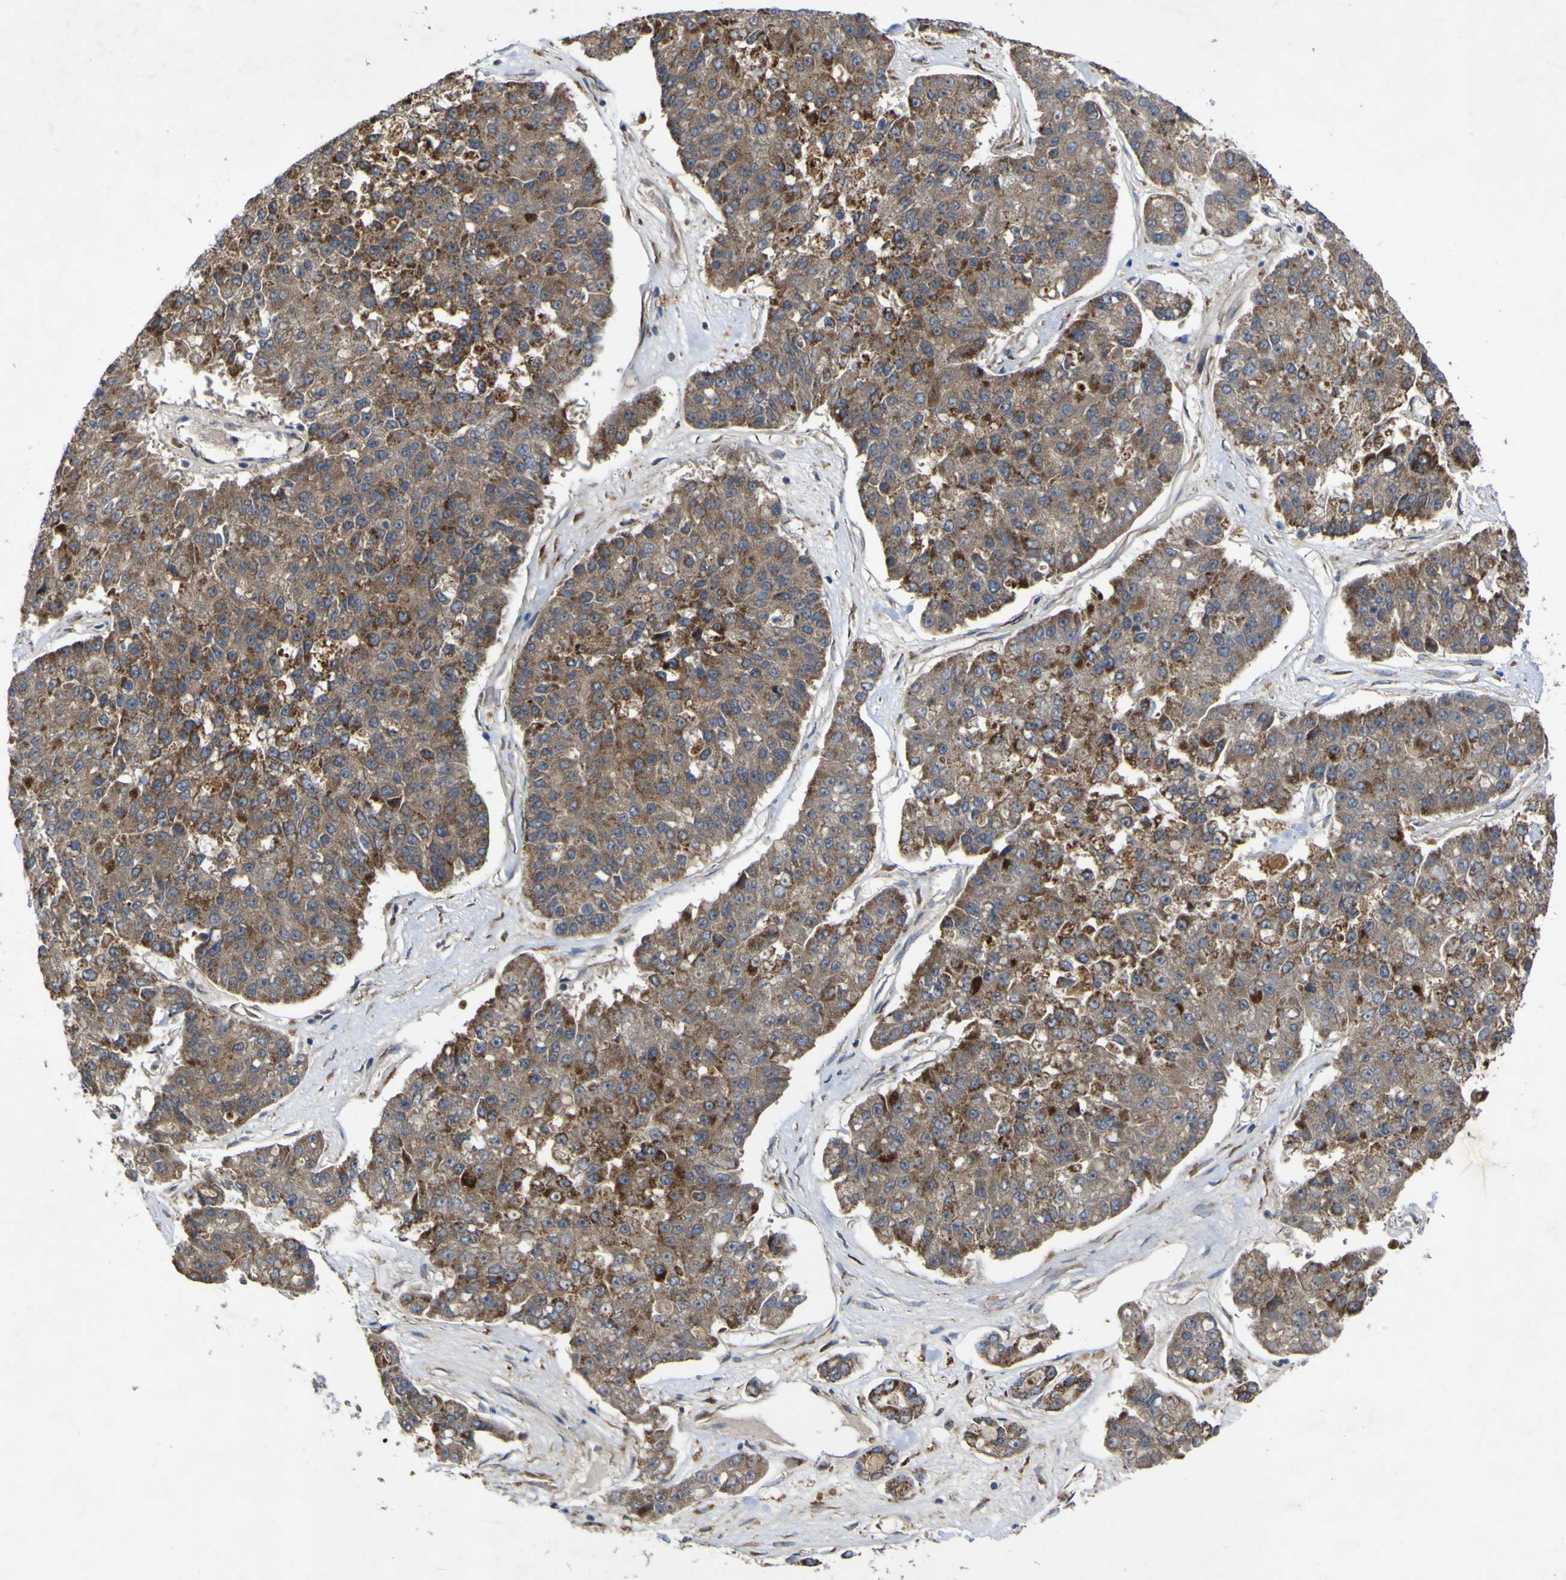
{"staining": {"intensity": "weak", "quantity": ">75%", "location": "cytoplasmic/membranous"}, "tissue": "pancreatic cancer", "cell_type": "Tumor cells", "image_type": "cancer", "snomed": [{"axis": "morphology", "description": "Adenocarcinoma, NOS"}, {"axis": "topography", "description": "Pancreas"}], "caption": "Protein expression analysis of adenocarcinoma (pancreatic) exhibits weak cytoplasmic/membranous expression in approximately >75% of tumor cells.", "gene": "IRAK2", "patient": {"sex": "male", "age": 50}}